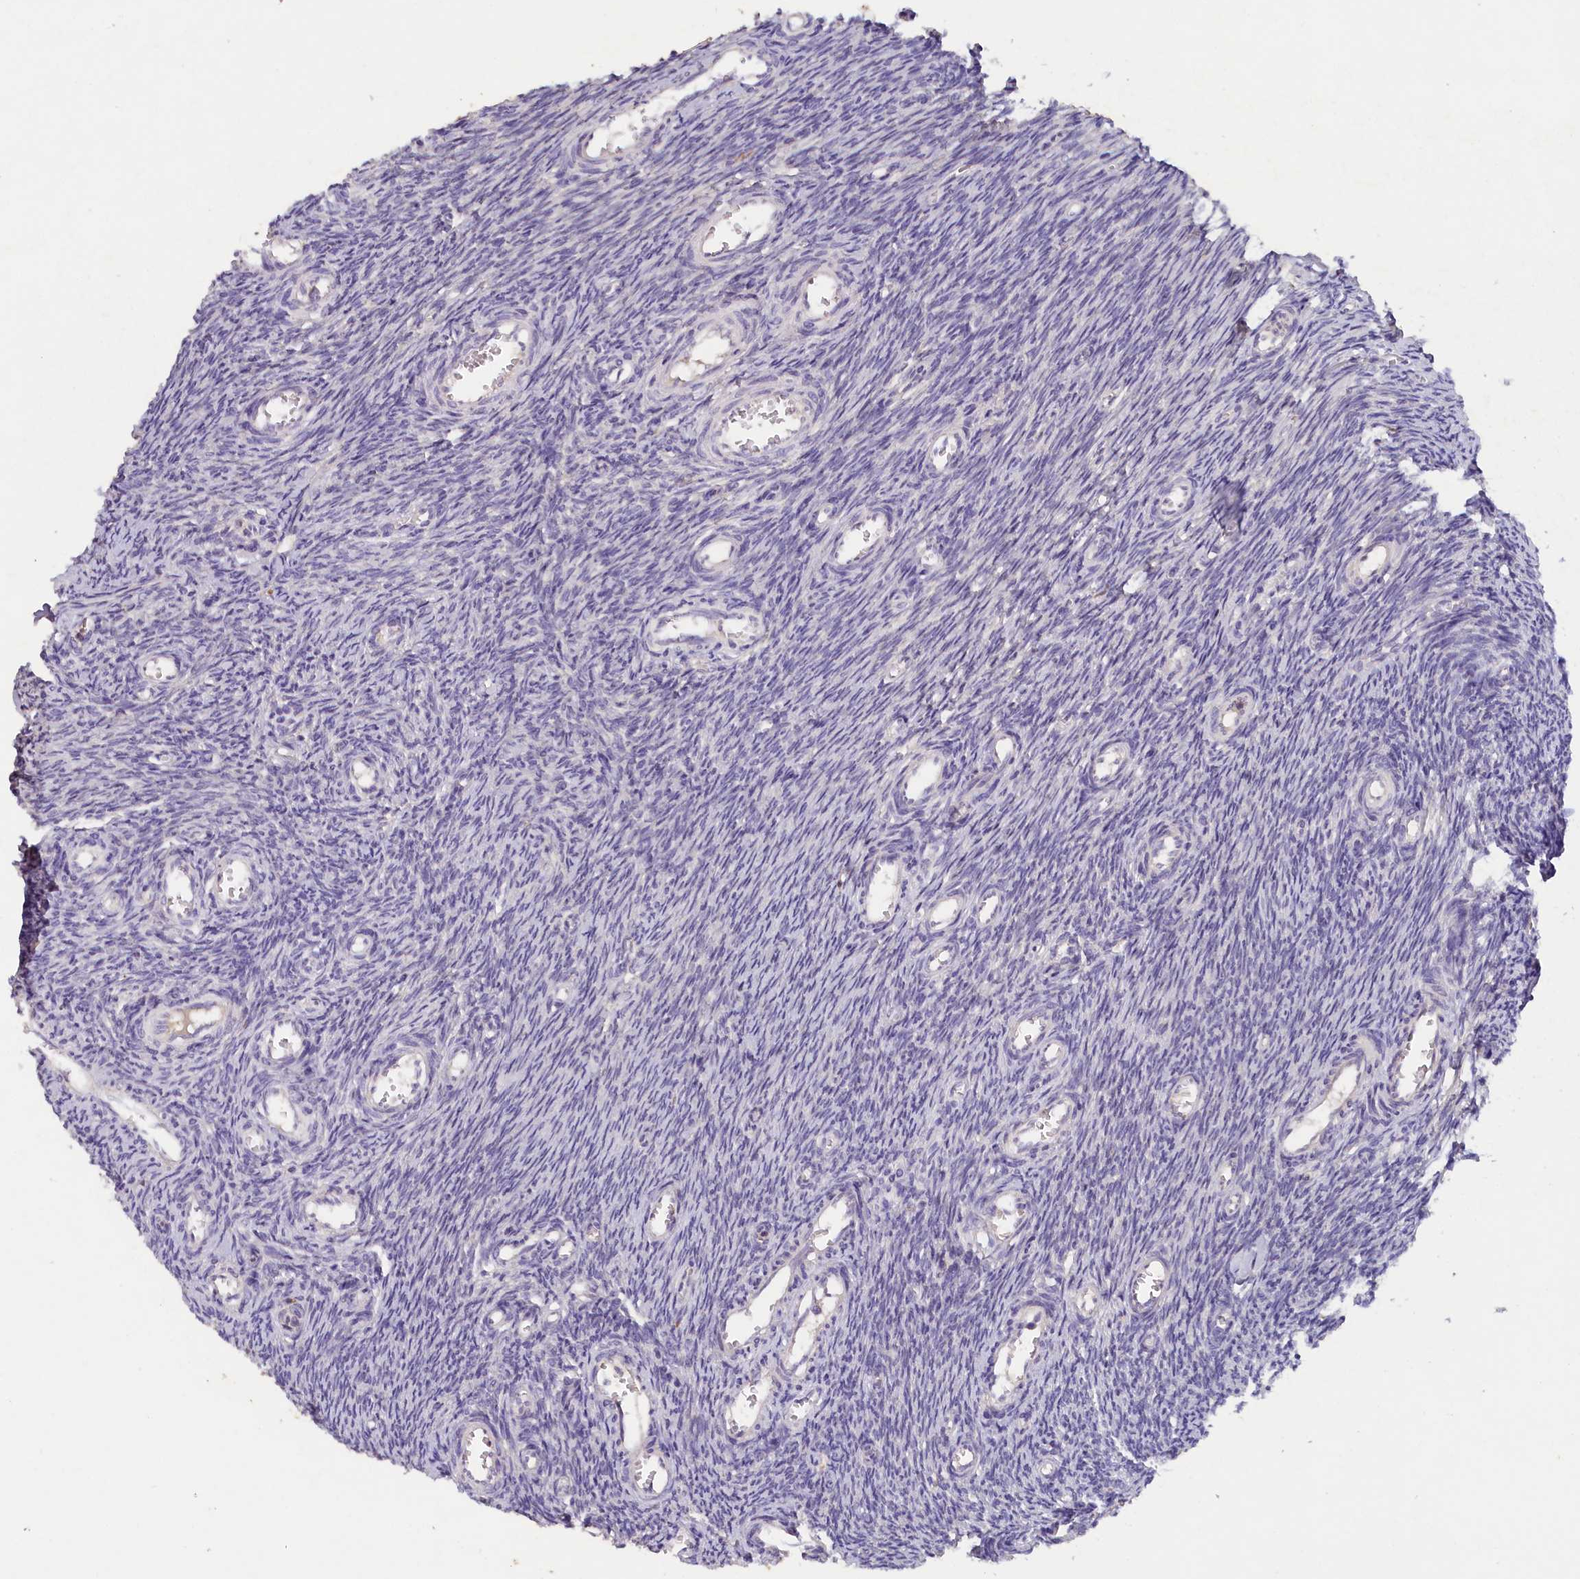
{"staining": {"intensity": "negative", "quantity": "none", "location": "none"}, "tissue": "ovary", "cell_type": "Follicle cells", "image_type": "normal", "snomed": [{"axis": "morphology", "description": "Normal tissue, NOS"}, {"axis": "topography", "description": "Ovary"}], "caption": "This is an immunohistochemistry photomicrograph of unremarkable ovary. There is no positivity in follicle cells.", "gene": "ST7L", "patient": {"sex": "female", "age": 44}}